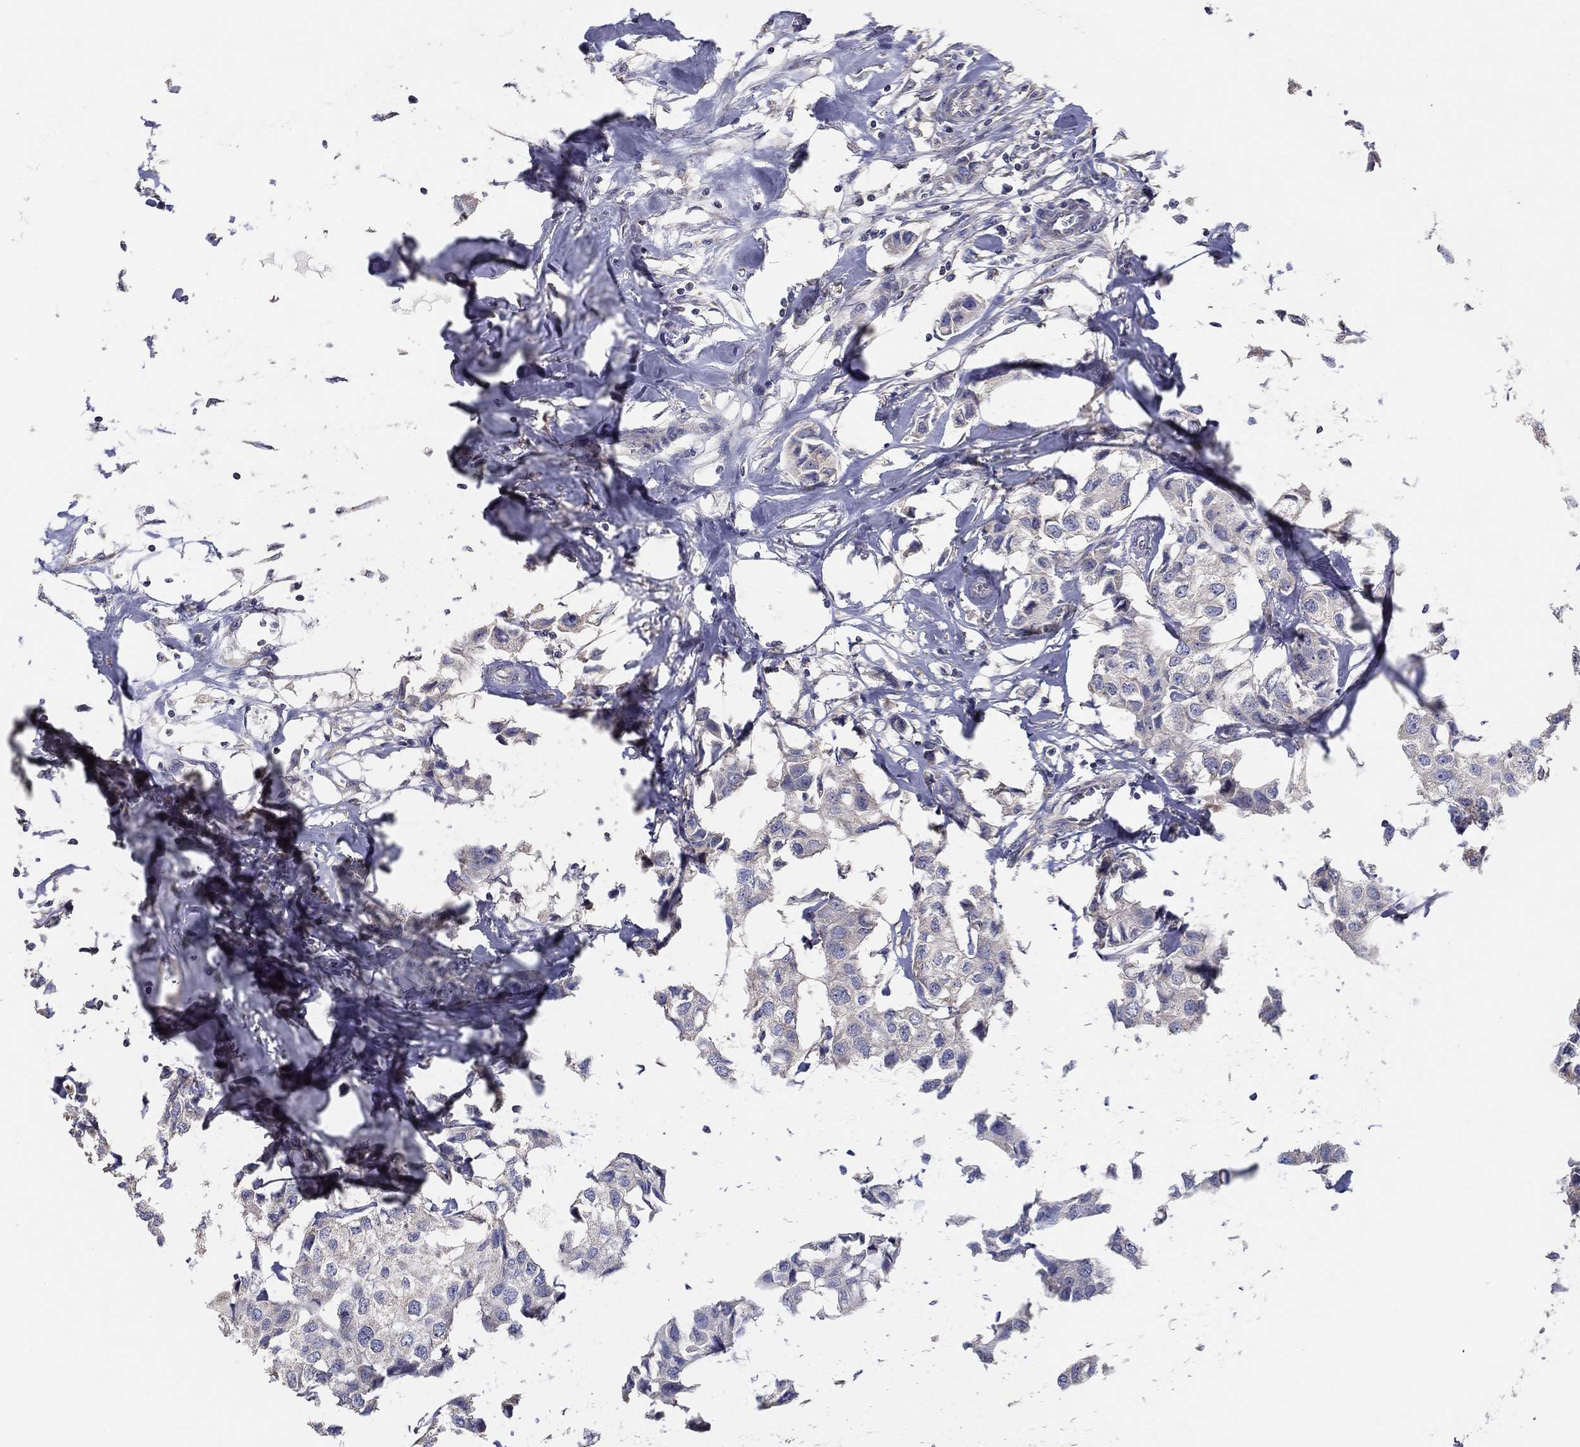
{"staining": {"intensity": "negative", "quantity": "none", "location": "none"}, "tissue": "breast cancer", "cell_type": "Tumor cells", "image_type": "cancer", "snomed": [{"axis": "morphology", "description": "Duct carcinoma"}, {"axis": "topography", "description": "Breast"}], "caption": "Tumor cells show no significant staining in invasive ductal carcinoma (breast).", "gene": "DOCK3", "patient": {"sex": "female", "age": 80}}